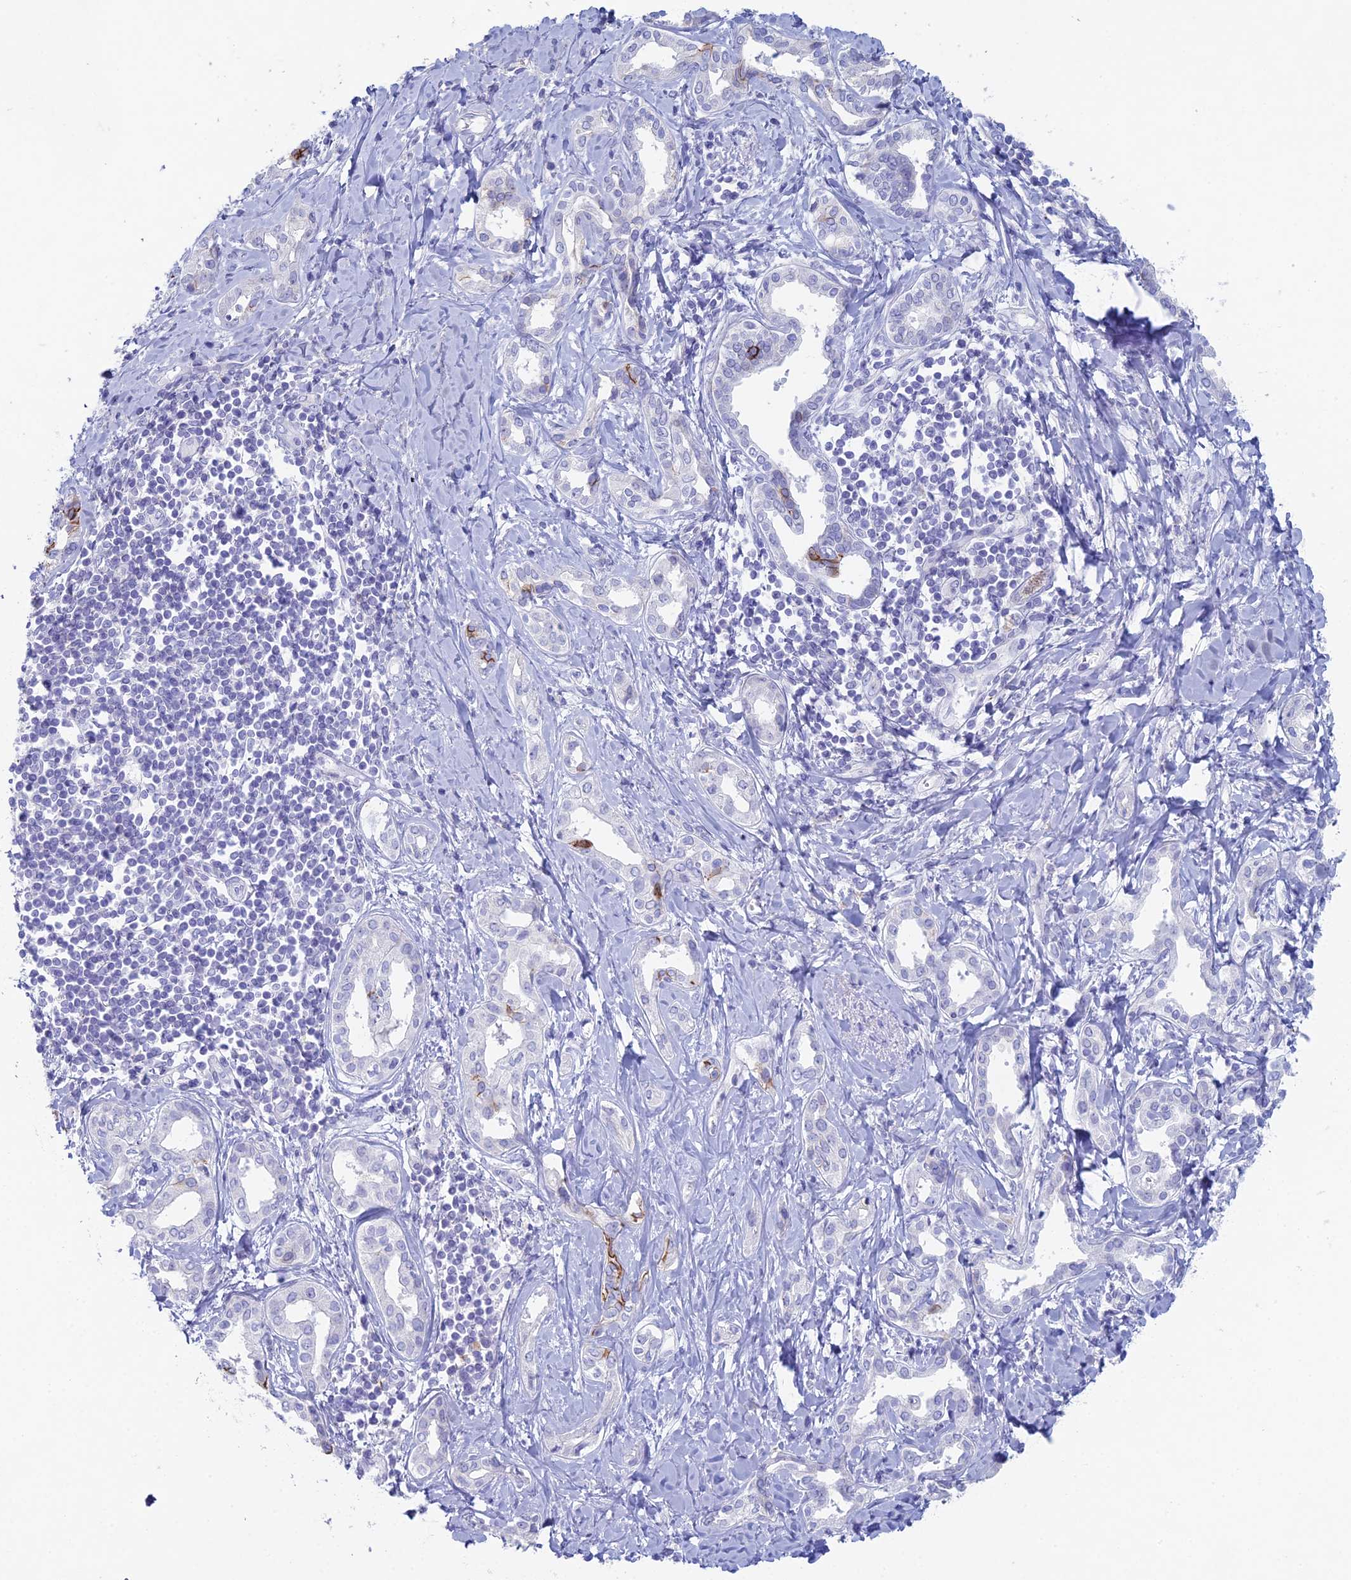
{"staining": {"intensity": "negative", "quantity": "none", "location": "none"}, "tissue": "liver cancer", "cell_type": "Tumor cells", "image_type": "cancer", "snomed": [{"axis": "morphology", "description": "Cholangiocarcinoma"}, {"axis": "topography", "description": "Liver"}], "caption": "This is an immunohistochemistry (IHC) micrograph of human liver cancer. There is no staining in tumor cells.", "gene": "NCAM1", "patient": {"sex": "female", "age": 77}}